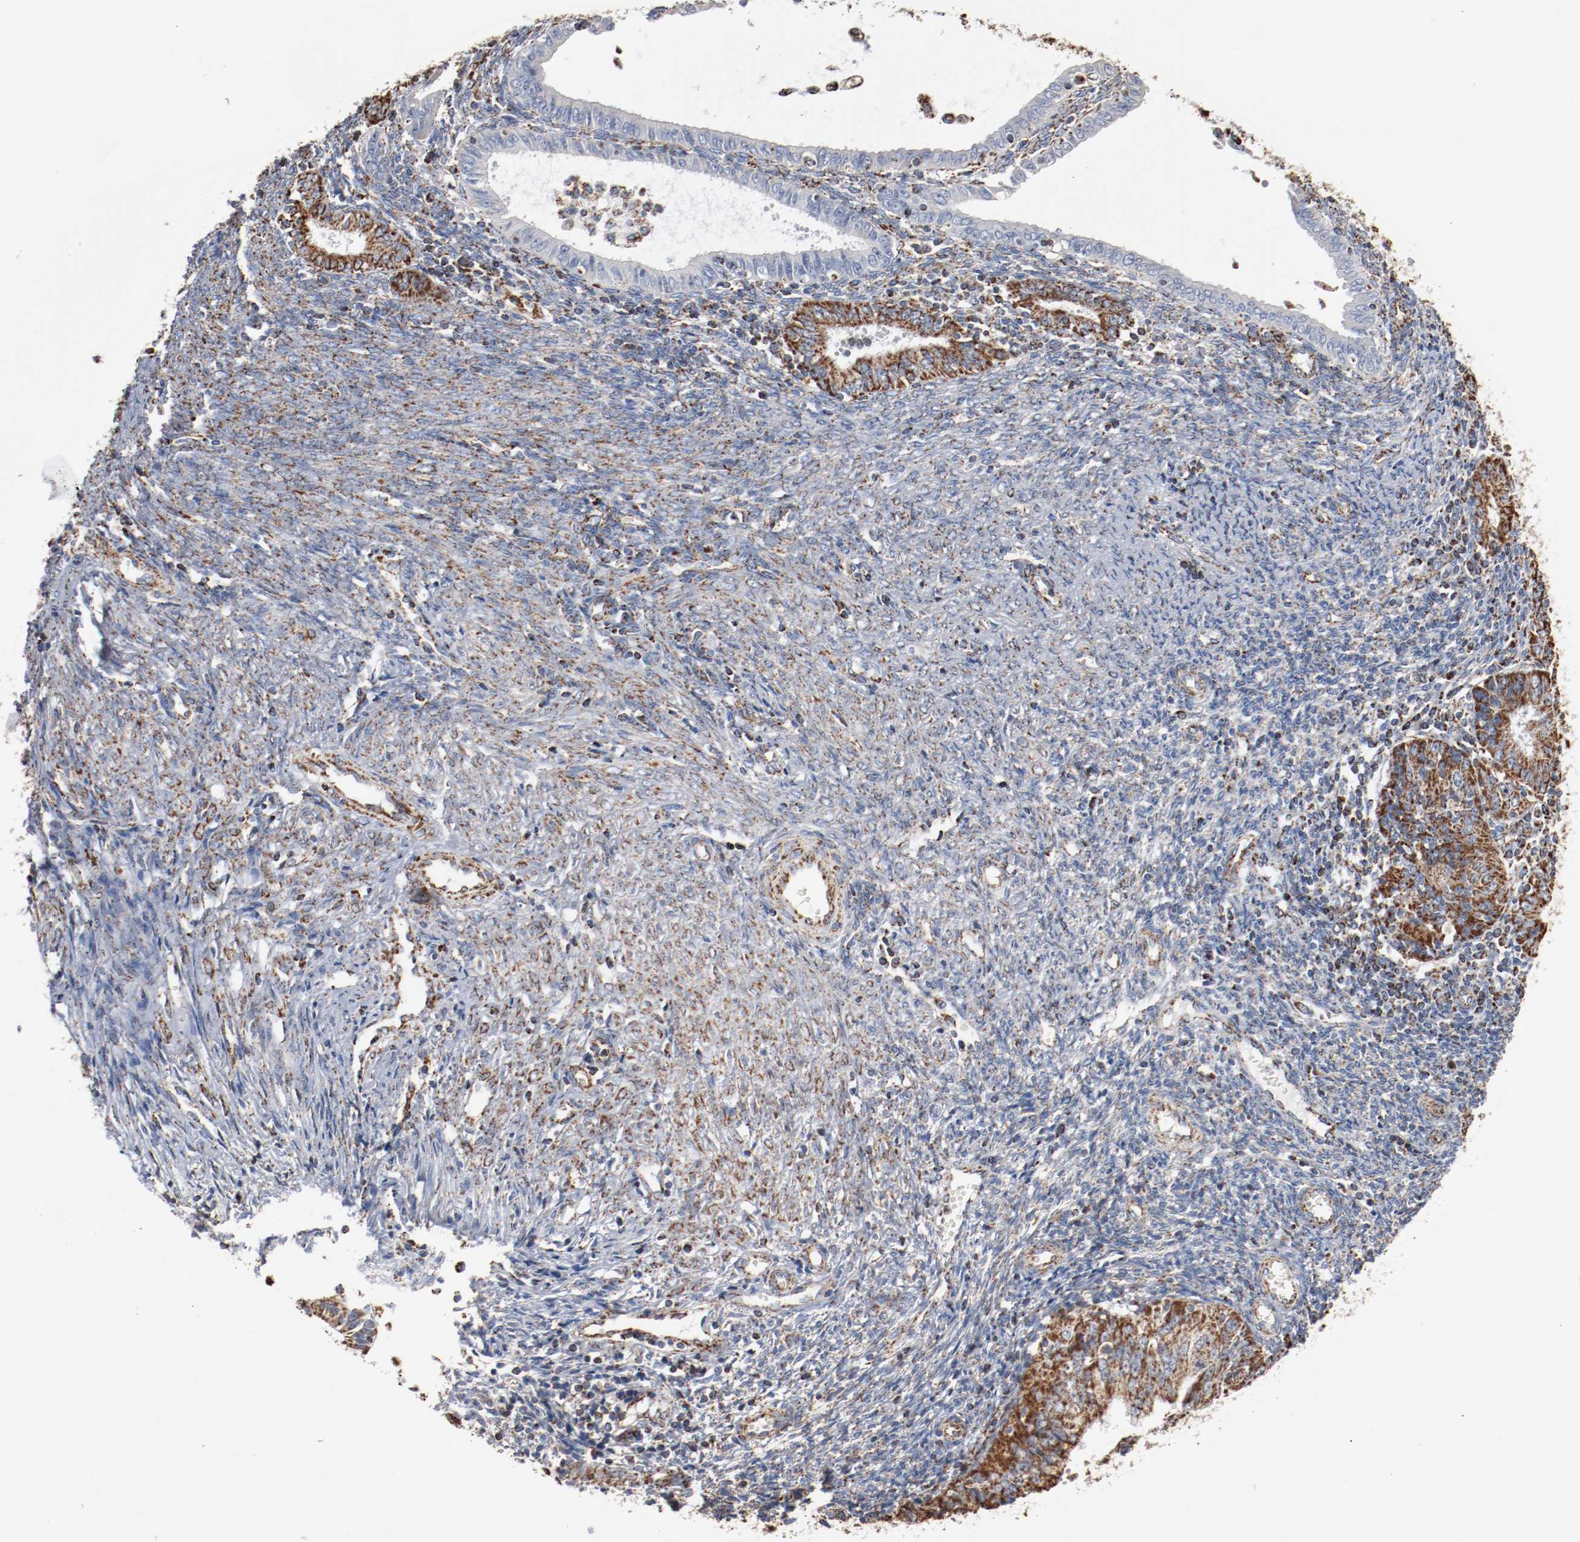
{"staining": {"intensity": "moderate", "quantity": ">75%", "location": "cytoplasmic/membranous"}, "tissue": "endometrial cancer", "cell_type": "Tumor cells", "image_type": "cancer", "snomed": [{"axis": "morphology", "description": "Adenocarcinoma, NOS"}, {"axis": "topography", "description": "Endometrium"}], "caption": "IHC micrograph of endometrial cancer (adenocarcinoma) stained for a protein (brown), which reveals medium levels of moderate cytoplasmic/membranous staining in approximately >75% of tumor cells.", "gene": "NDUFS4", "patient": {"sex": "female", "age": 42}}